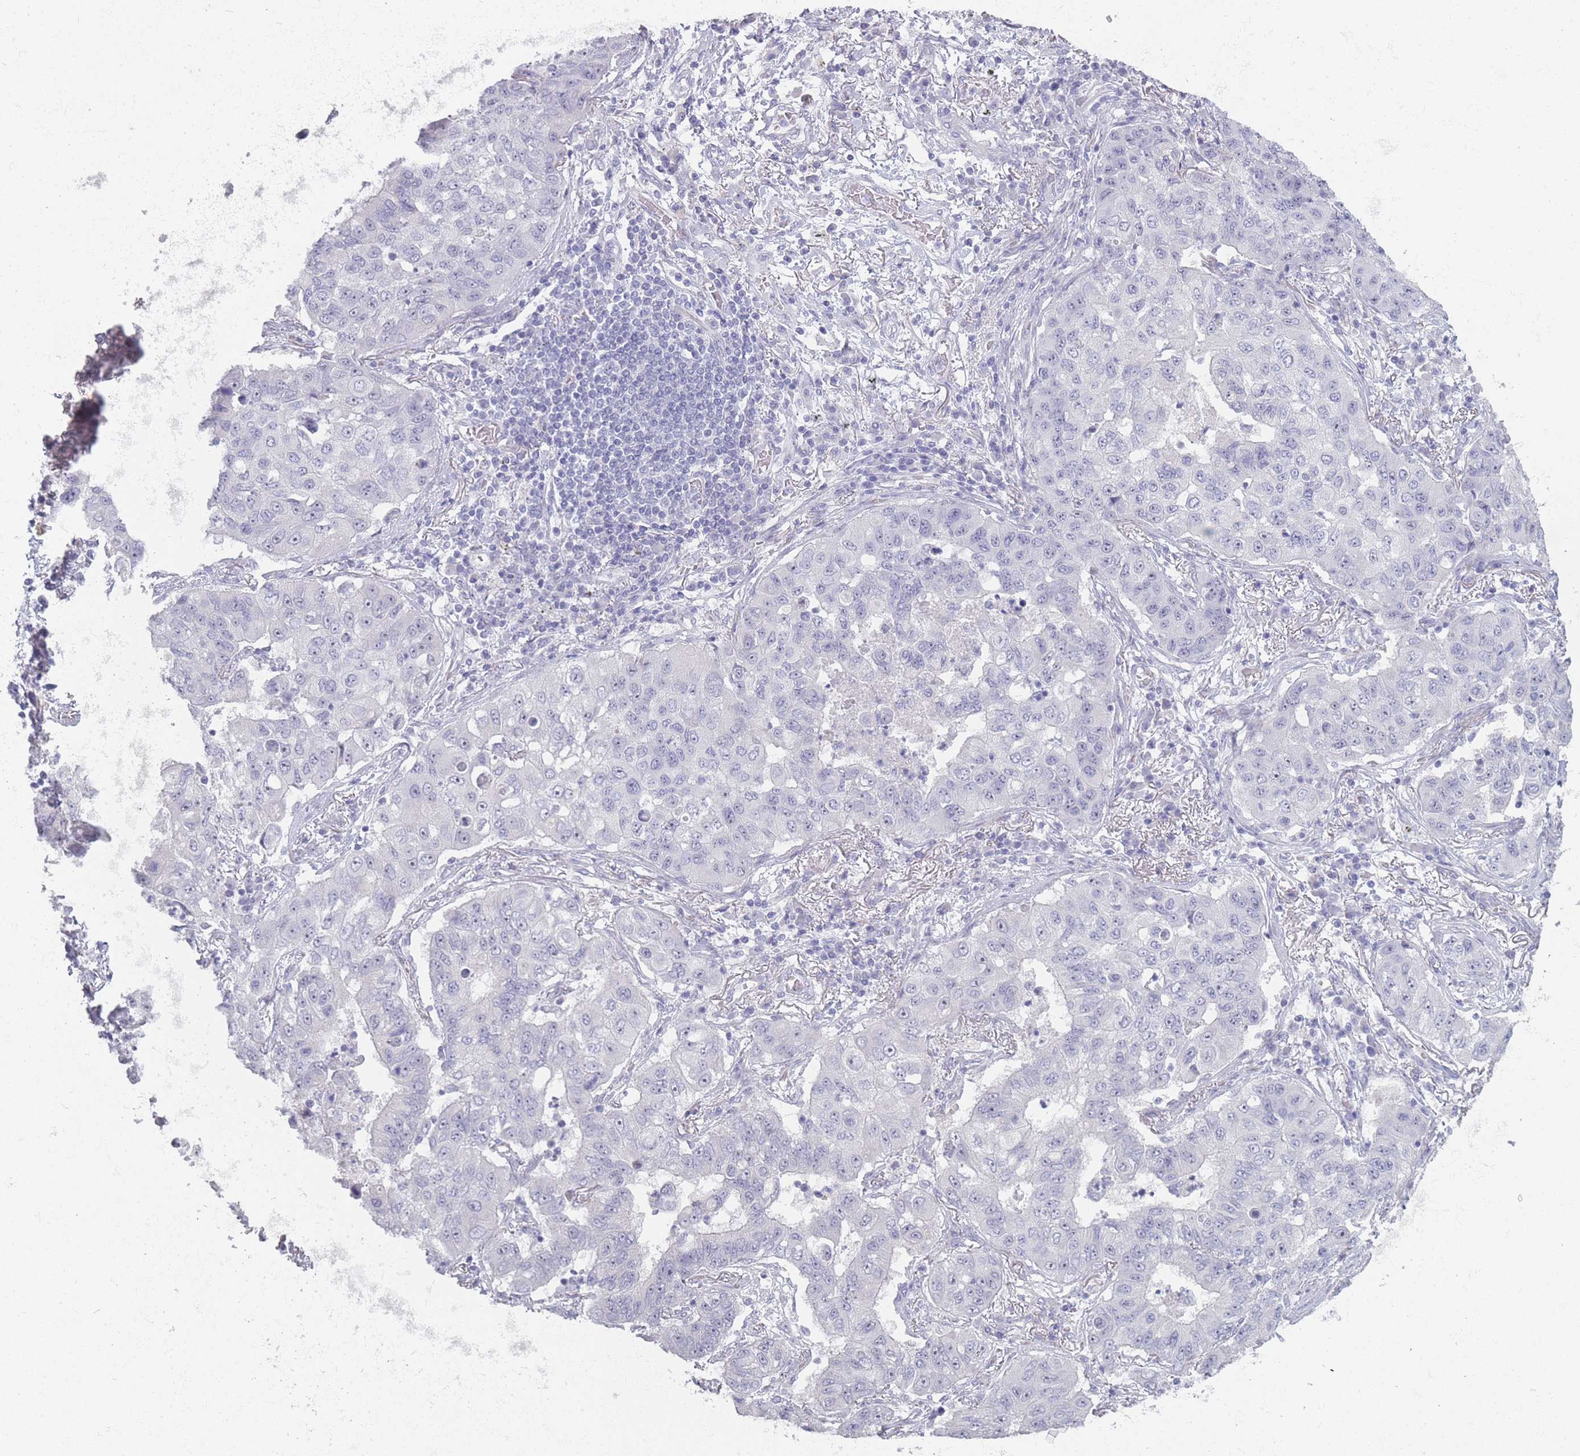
{"staining": {"intensity": "negative", "quantity": "none", "location": "none"}, "tissue": "lung cancer", "cell_type": "Tumor cells", "image_type": "cancer", "snomed": [{"axis": "morphology", "description": "Squamous cell carcinoma, NOS"}, {"axis": "topography", "description": "Lung"}], "caption": "Image shows no significant protein expression in tumor cells of lung squamous cell carcinoma.", "gene": "ROS1", "patient": {"sex": "male", "age": 74}}